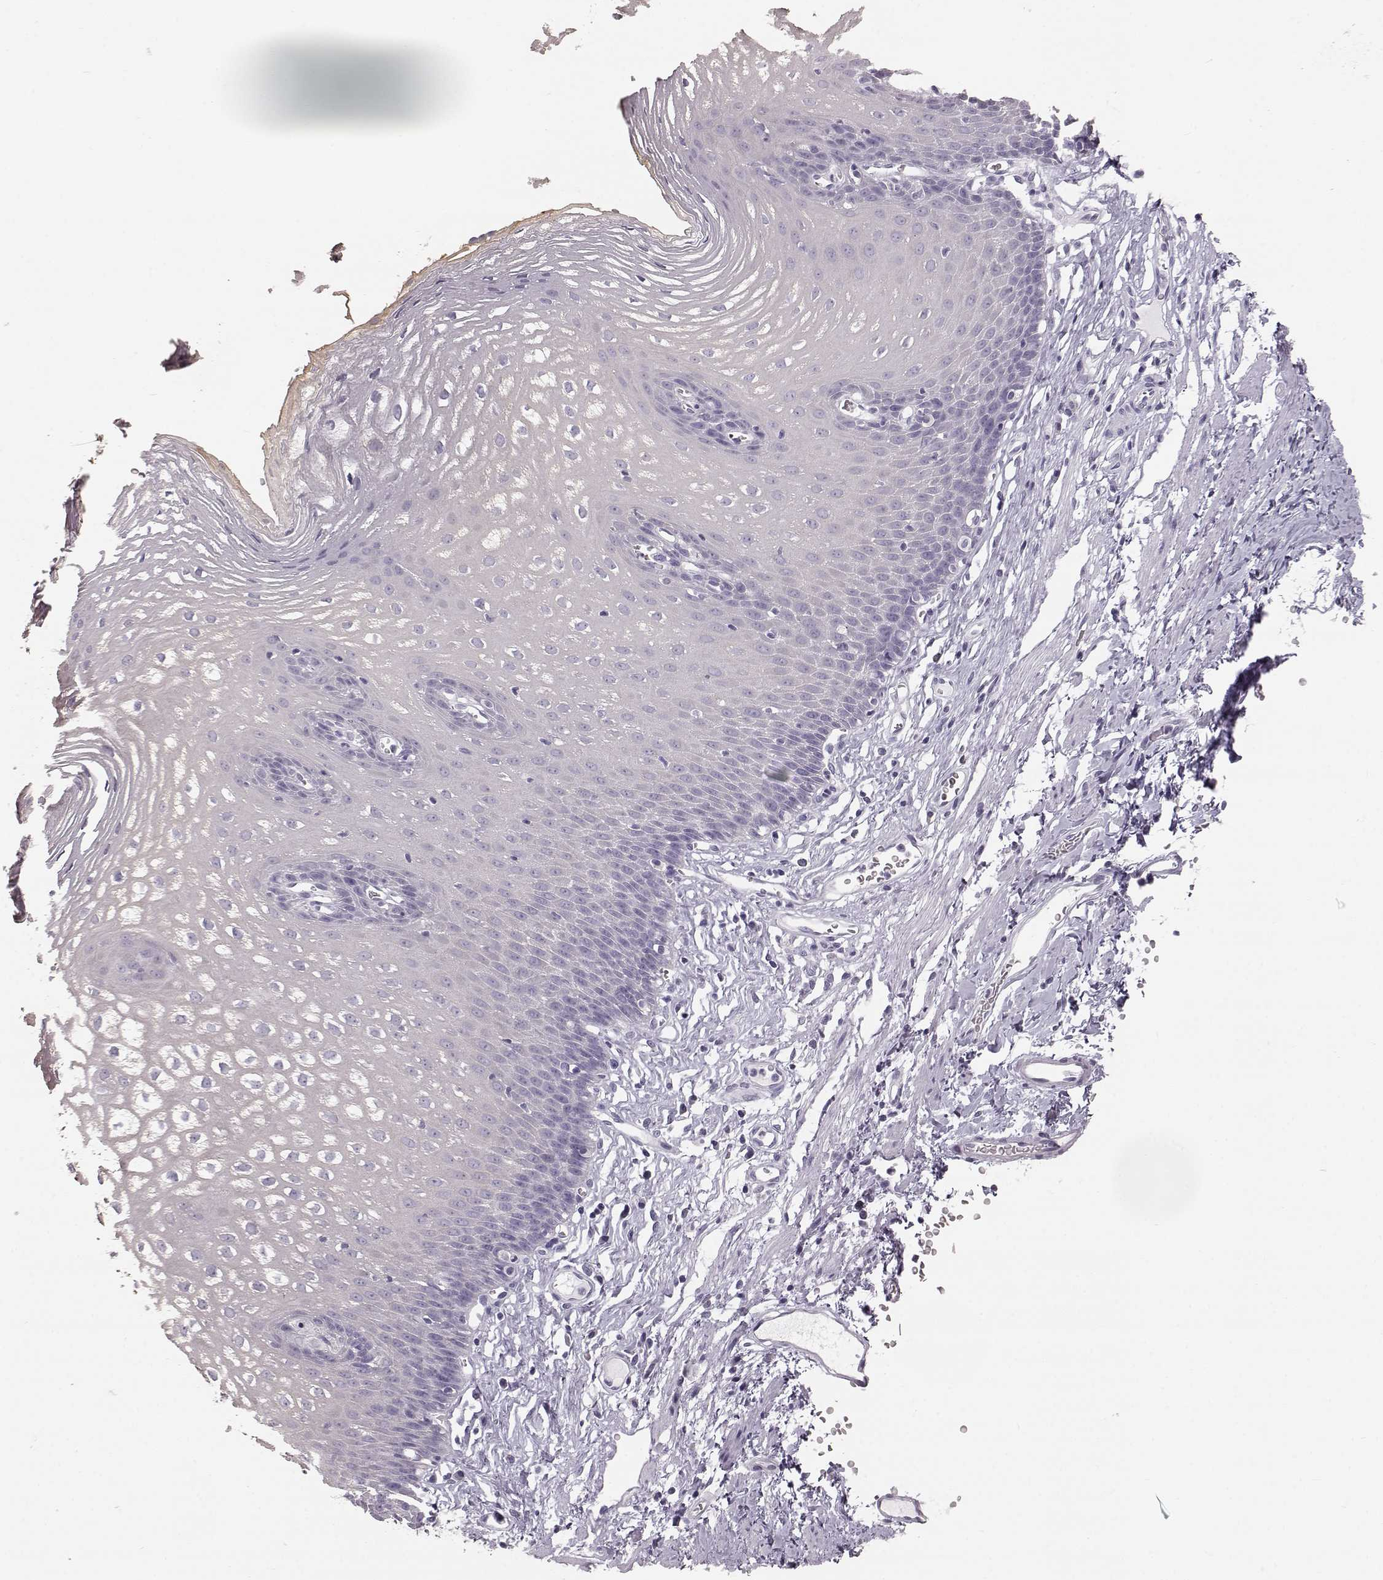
{"staining": {"intensity": "negative", "quantity": "none", "location": "none"}, "tissue": "esophagus", "cell_type": "Squamous epithelial cells", "image_type": "normal", "snomed": [{"axis": "morphology", "description": "Normal tissue, NOS"}, {"axis": "topography", "description": "Esophagus"}], "caption": "An immunohistochemistry histopathology image of unremarkable esophagus is shown. There is no staining in squamous epithelial cells of esophagus.", "gene": "KRT31", "patient": {"sex": "male", "age": 72}}